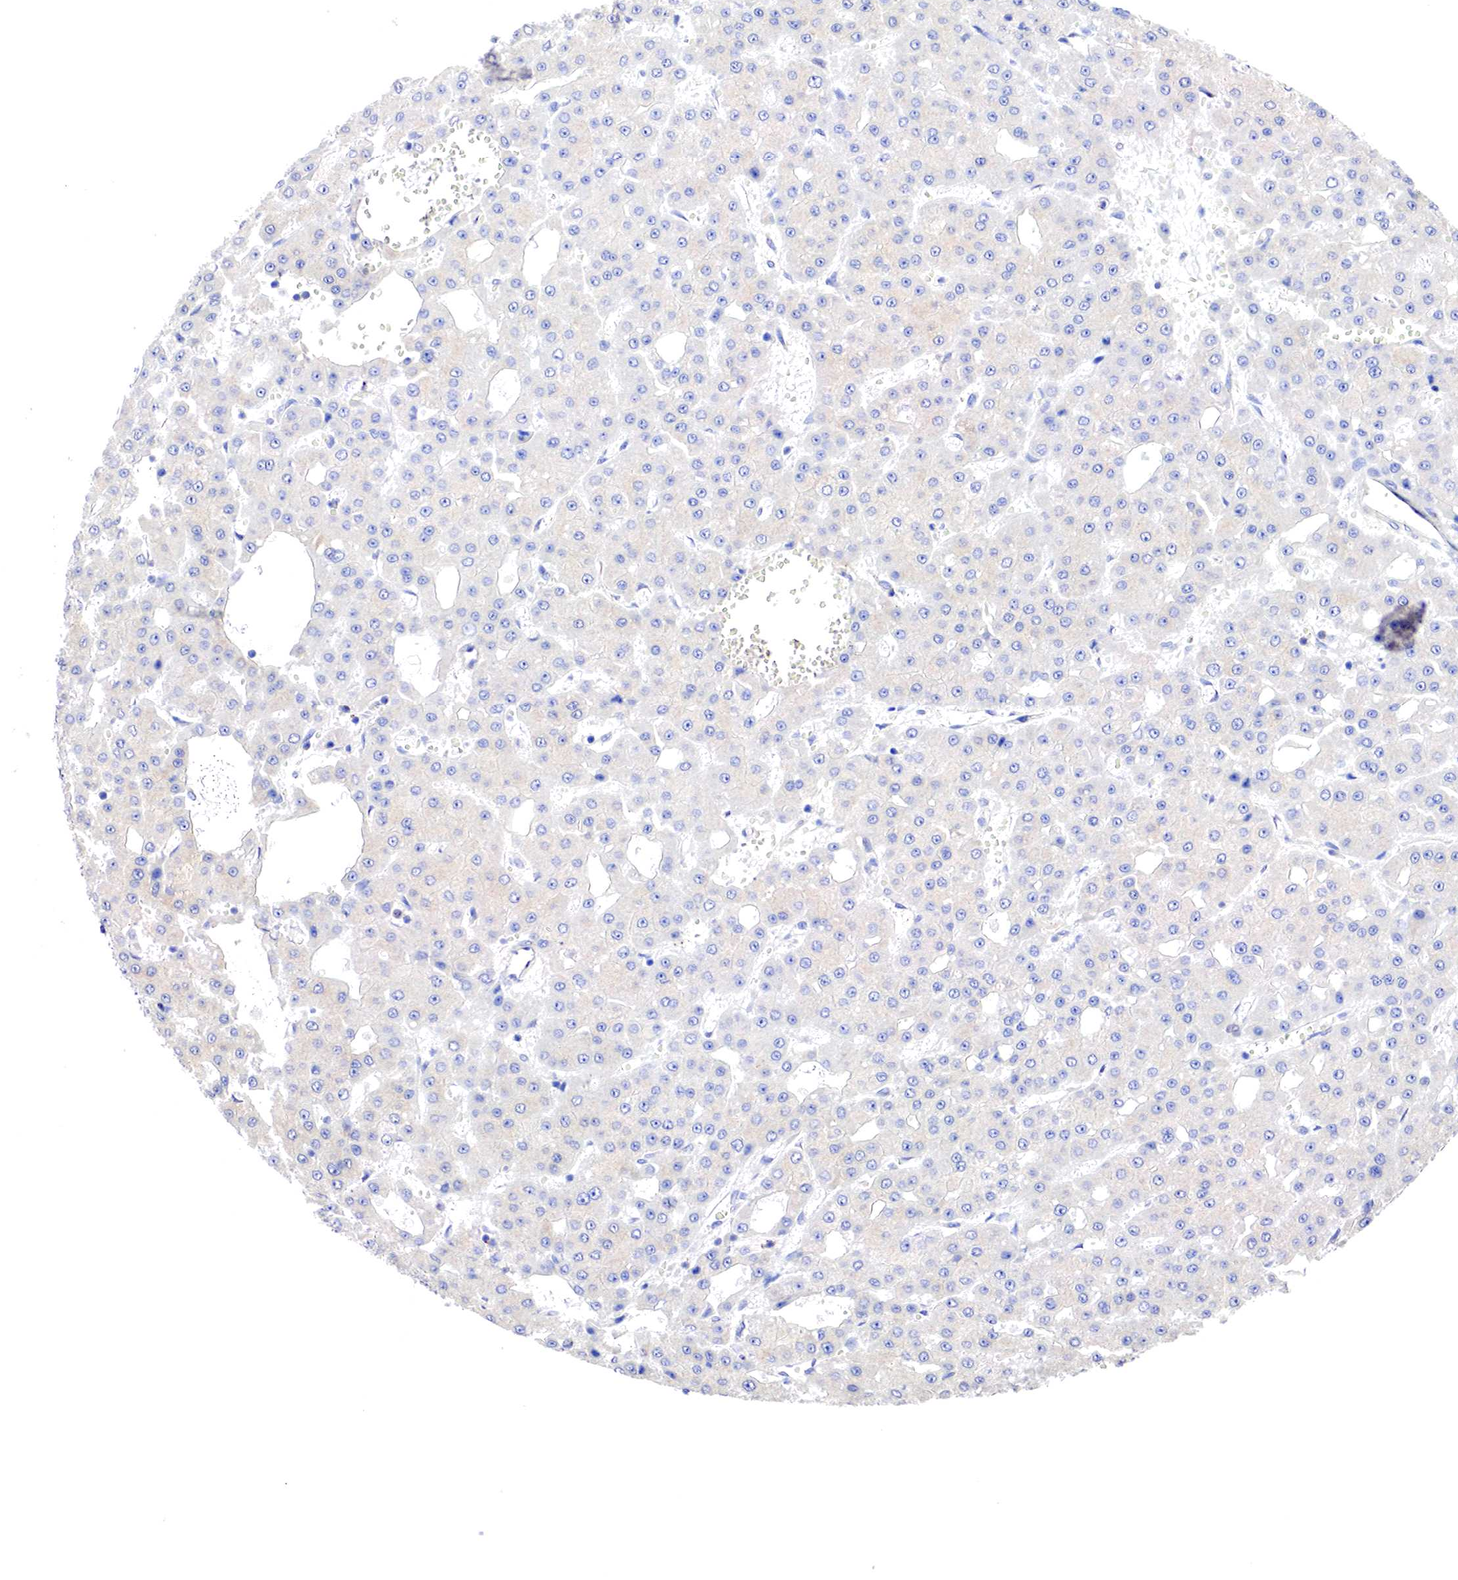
{"staining": {"intensity": "weak", "quantity": "25%-75%", "location": "cytoplasmic/membranous"}, "tissue": "liver cancer", "cell_type": "Tumor cells", "image_type": "cancer", "snomed": [{"axis": "morphology", "description": "Carcinoma, Hepatocellular, NOS"}, {"axis": "topography", "description": "Liver"}], "caption": "Liver hepatocellular carcinoma stained with a brown dye reveals weak cytoplasmic/membranous positive staining in about 25%-75% of tumor cells.", "gene": "PABIR2", "patient": {"sex": "male", "age": 47}}